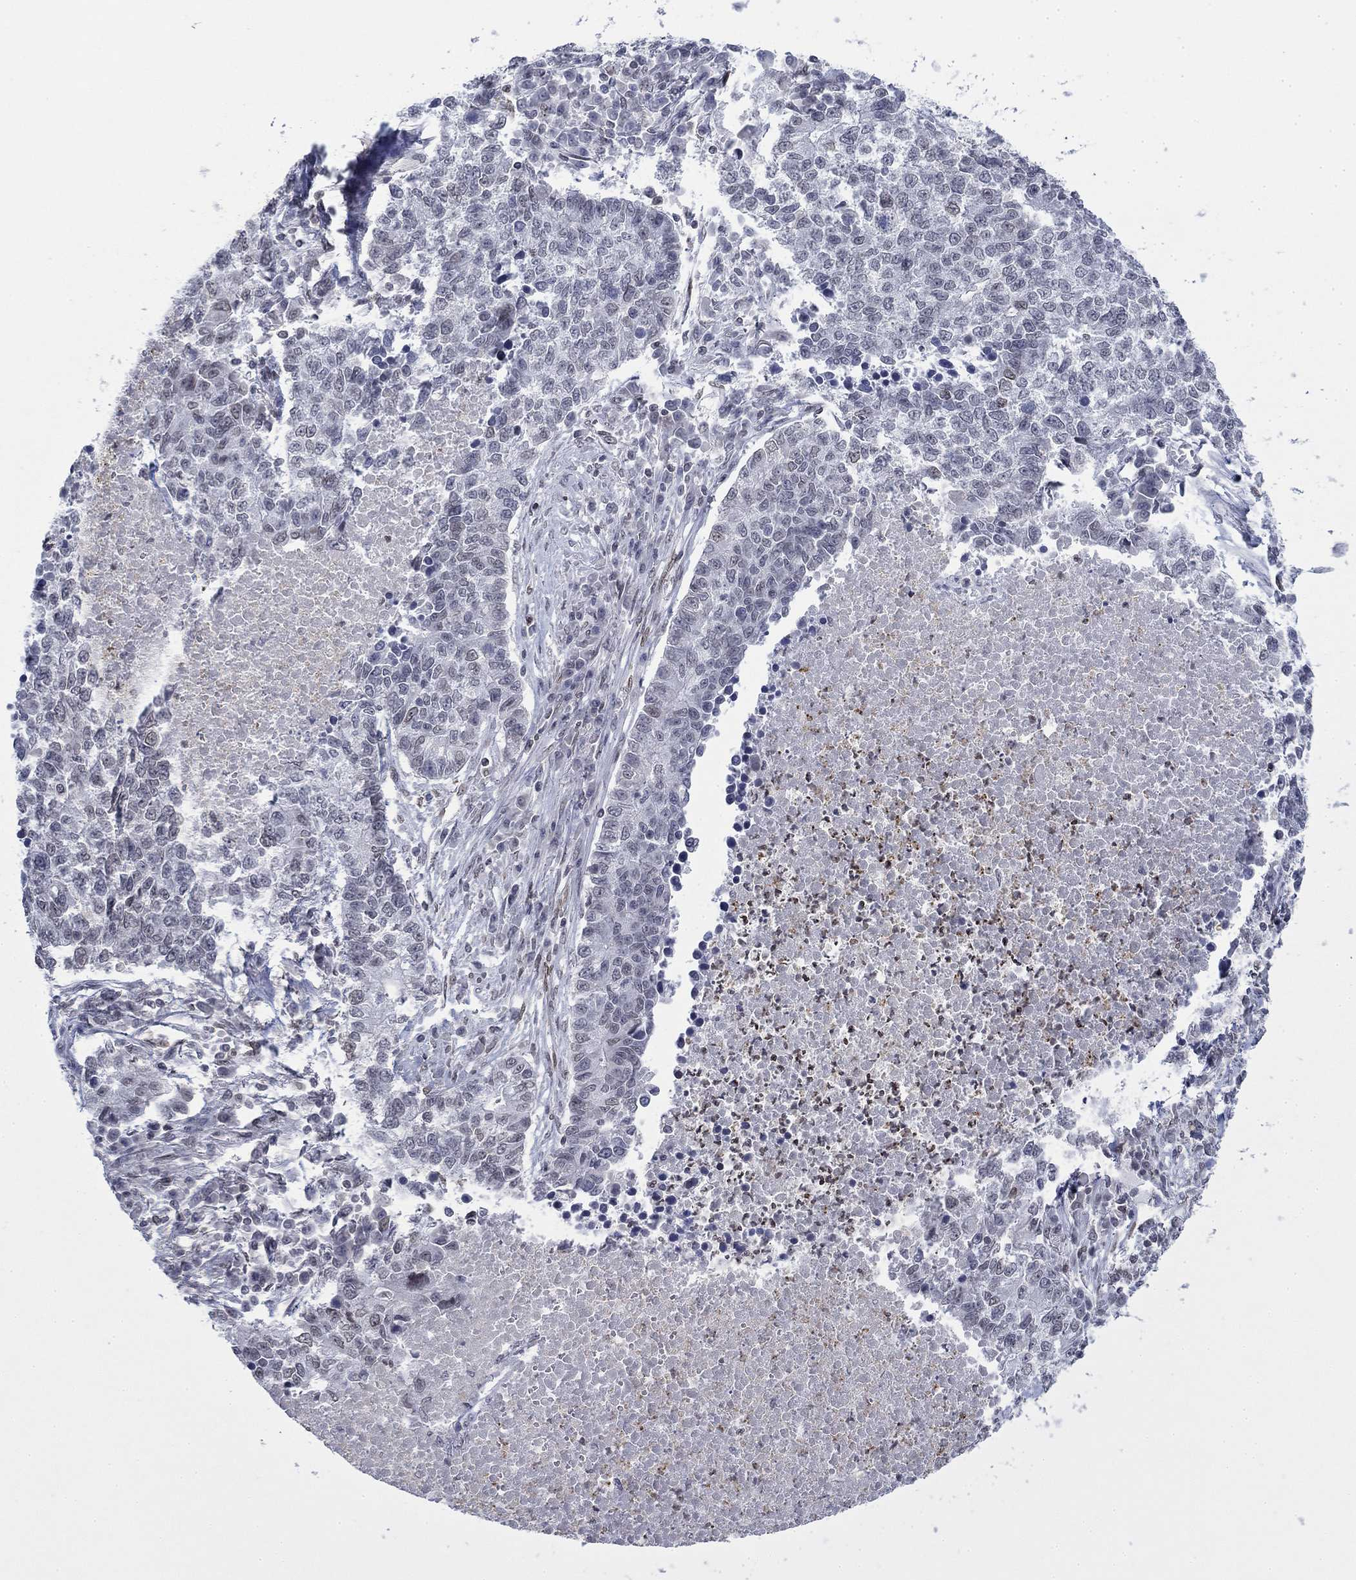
{"staining": {"intensity": "weak", "quantity": "<25%", "location": "nuclear"}, "tissue": "lung cancer", "cell_type": "Tumor cells", "image_type": "cancer", "snomed": [{"axis": "morphology", "description": "Adenocarcinoma, NOS"}, {"axis": "topography", "description": "Lung"}], "caption": "An IHC photomicrograph of lung adenocarcinoma is shown. There is no staining in tumor cells of lung adenocarcinoma.", "gene": "TOR1AIP1", "patient": {"sex": "male", "age": 57}}